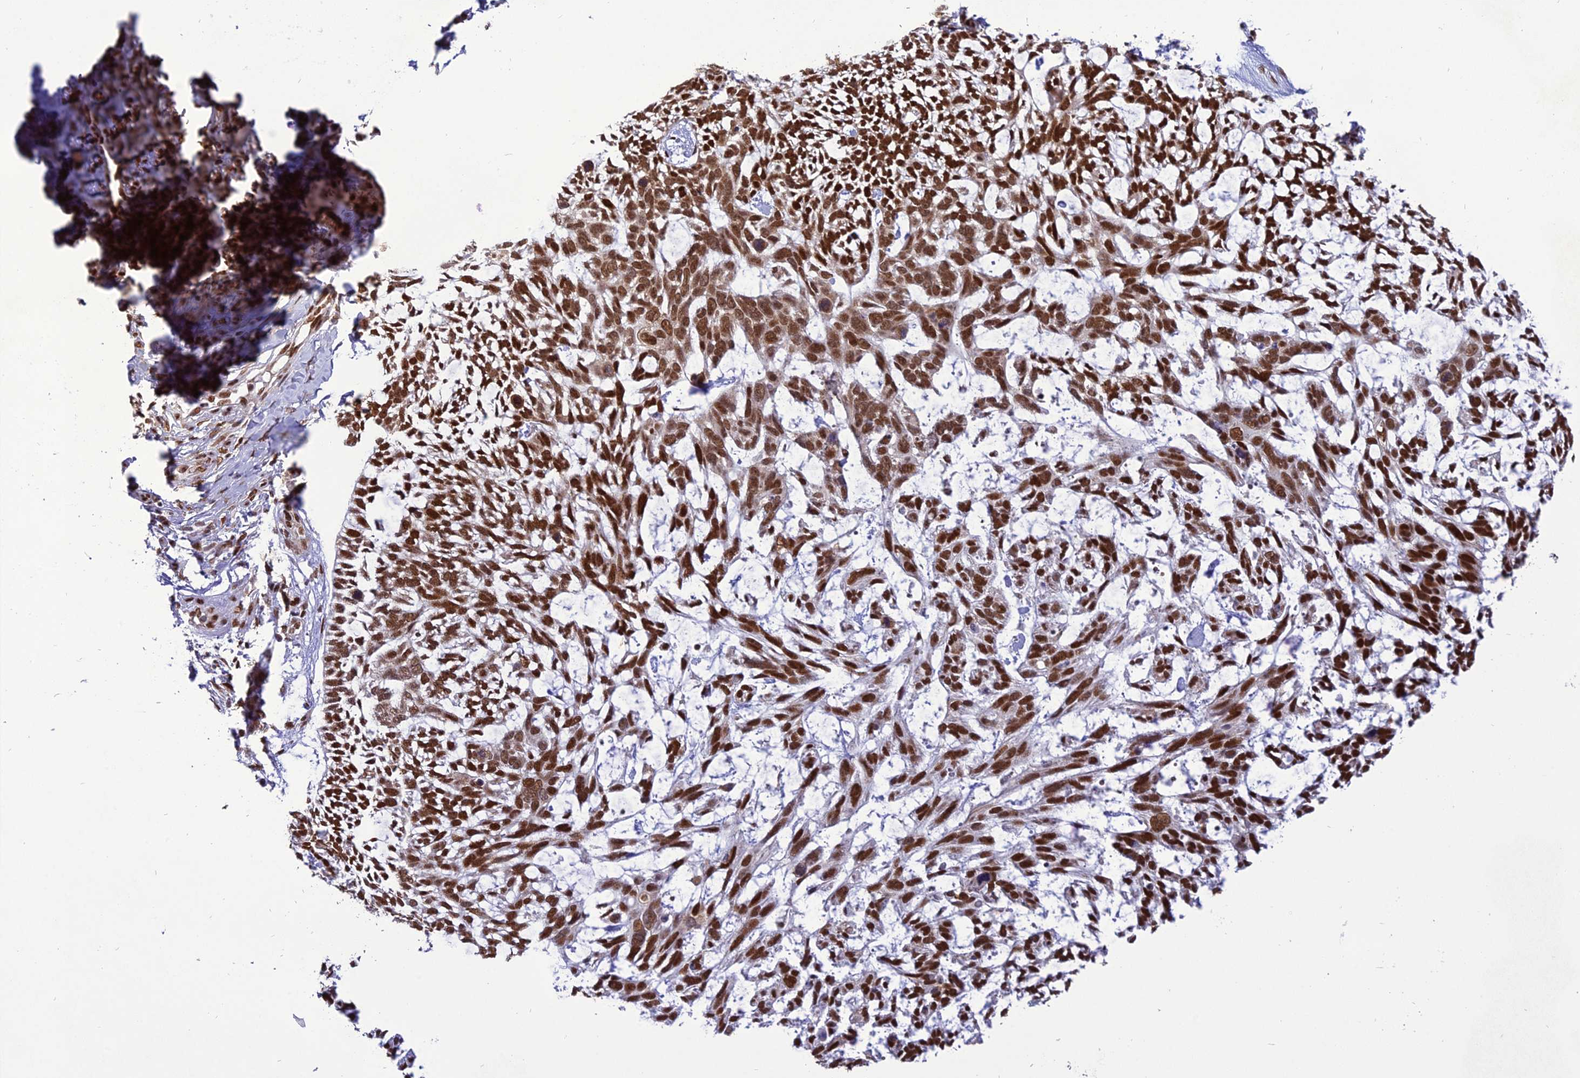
{"staining": {"intensity": "strong", "quantity": ">75%", "location": "nuclear"}, "tissue": "skin cancer", "cell_type": "Tumor cells", "image_type": "cancer", "snomed": [{"axis": "morphology", "description": "Basal cell carcinoma"}, {"axis": "topography", "description": "Skin"}], "caption": "Brown immunohistochemical staining in skin cancer exhibits strong nuclear expression in approximately >75% of tumor cells.", "gene": "DDX1", "patient": {"sex": "male", "age": 88}}